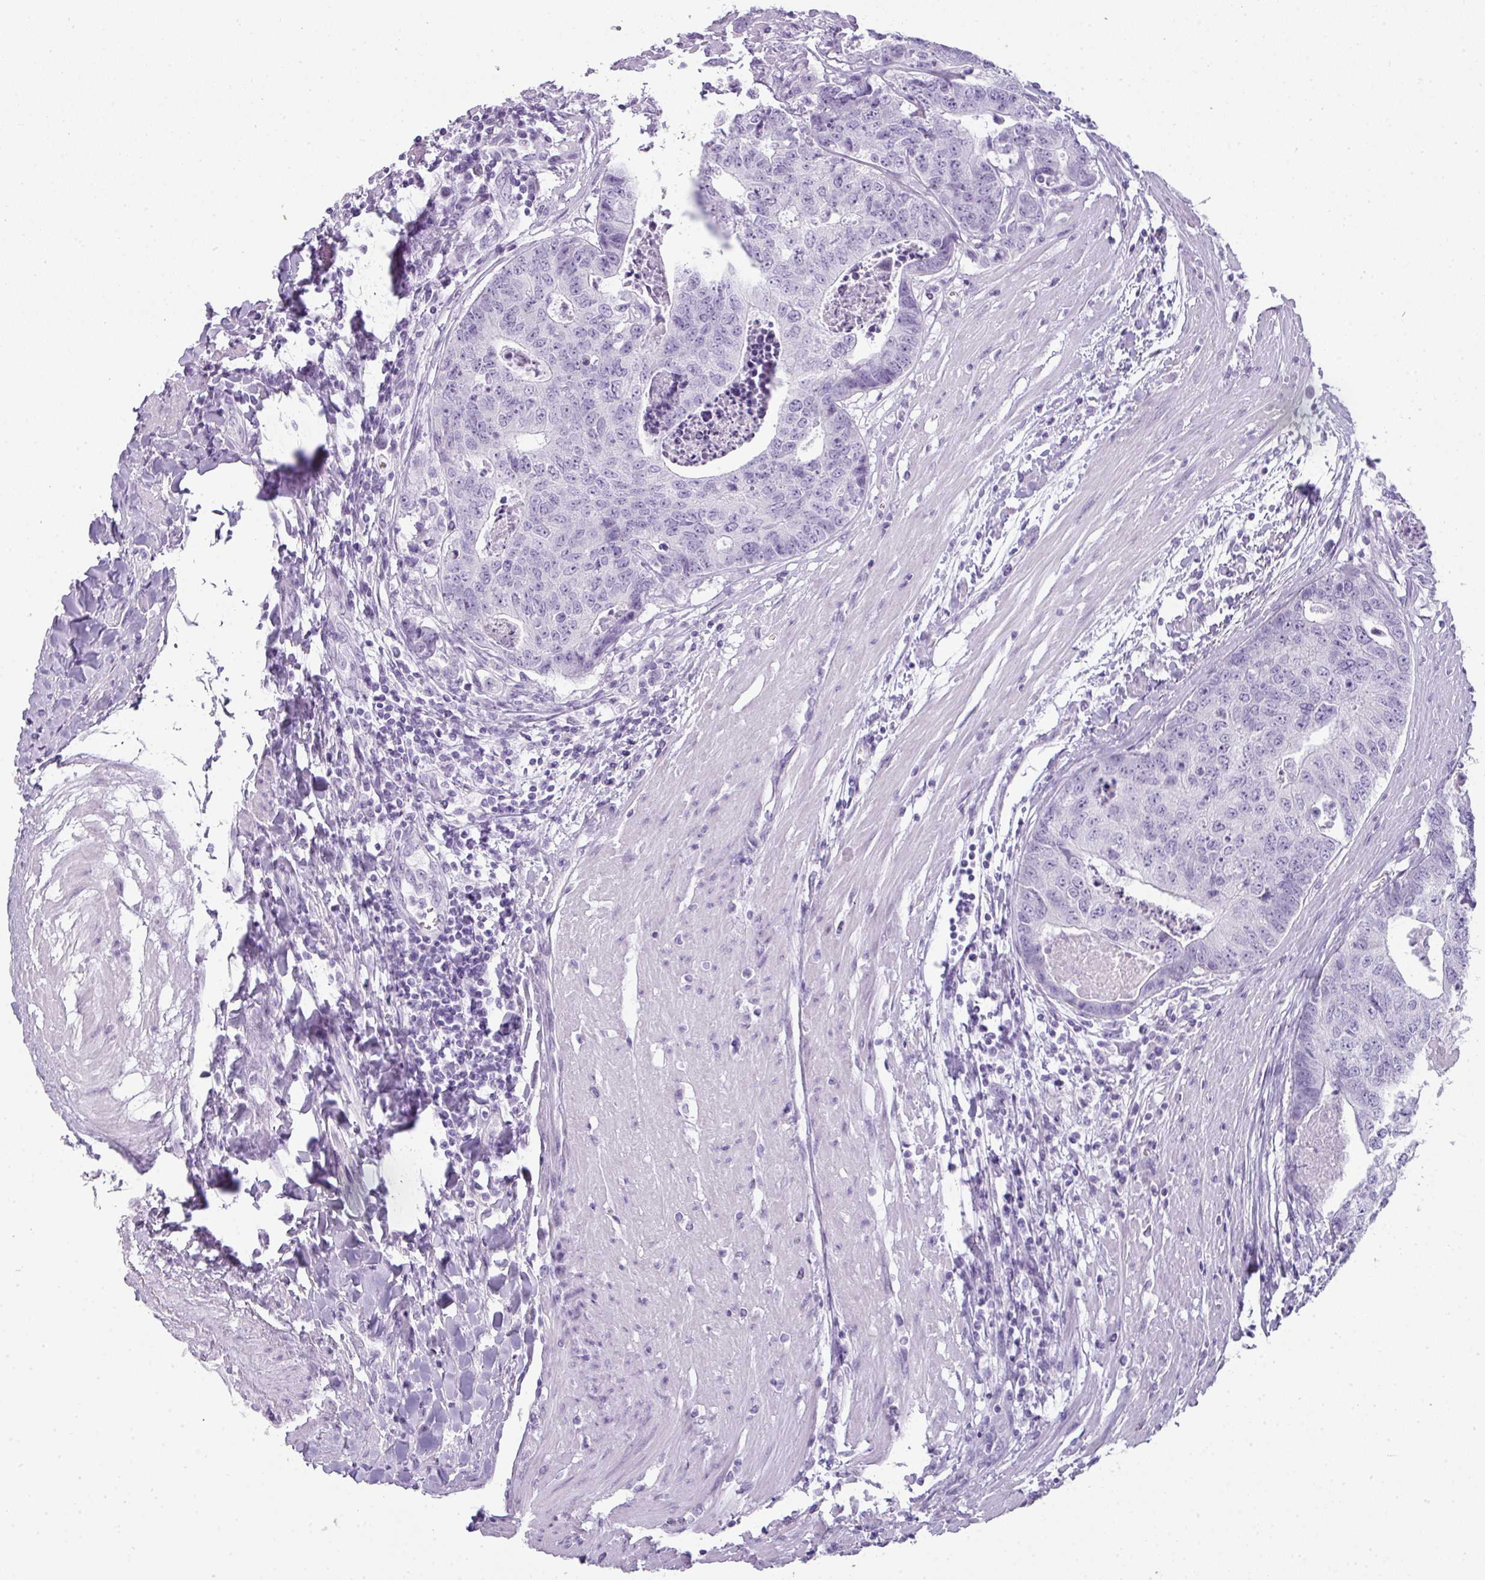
{"staining": {"intensity": "negative", "quantity": "none", "location": "none"}, "tissue": "colorectal cancer", "cell_type": "Tumor cells", "image_type": "cancer", "snomed": [{"axis": "morphology", "description": "Adenocarcinoma, NOS"}, {"axis": "topography", "description": "Colon"}], "caption": "This is a histopathology image of IHC staining of adenocarcinoma (colorectal), which shows no expression in tumor cells. (DAB (3,3'-diaminobenzidine) immunohistochemistry (IHC), high magnification).", "gene": "RBMY1F", "patient": {"sex": "female", "age": 67}}